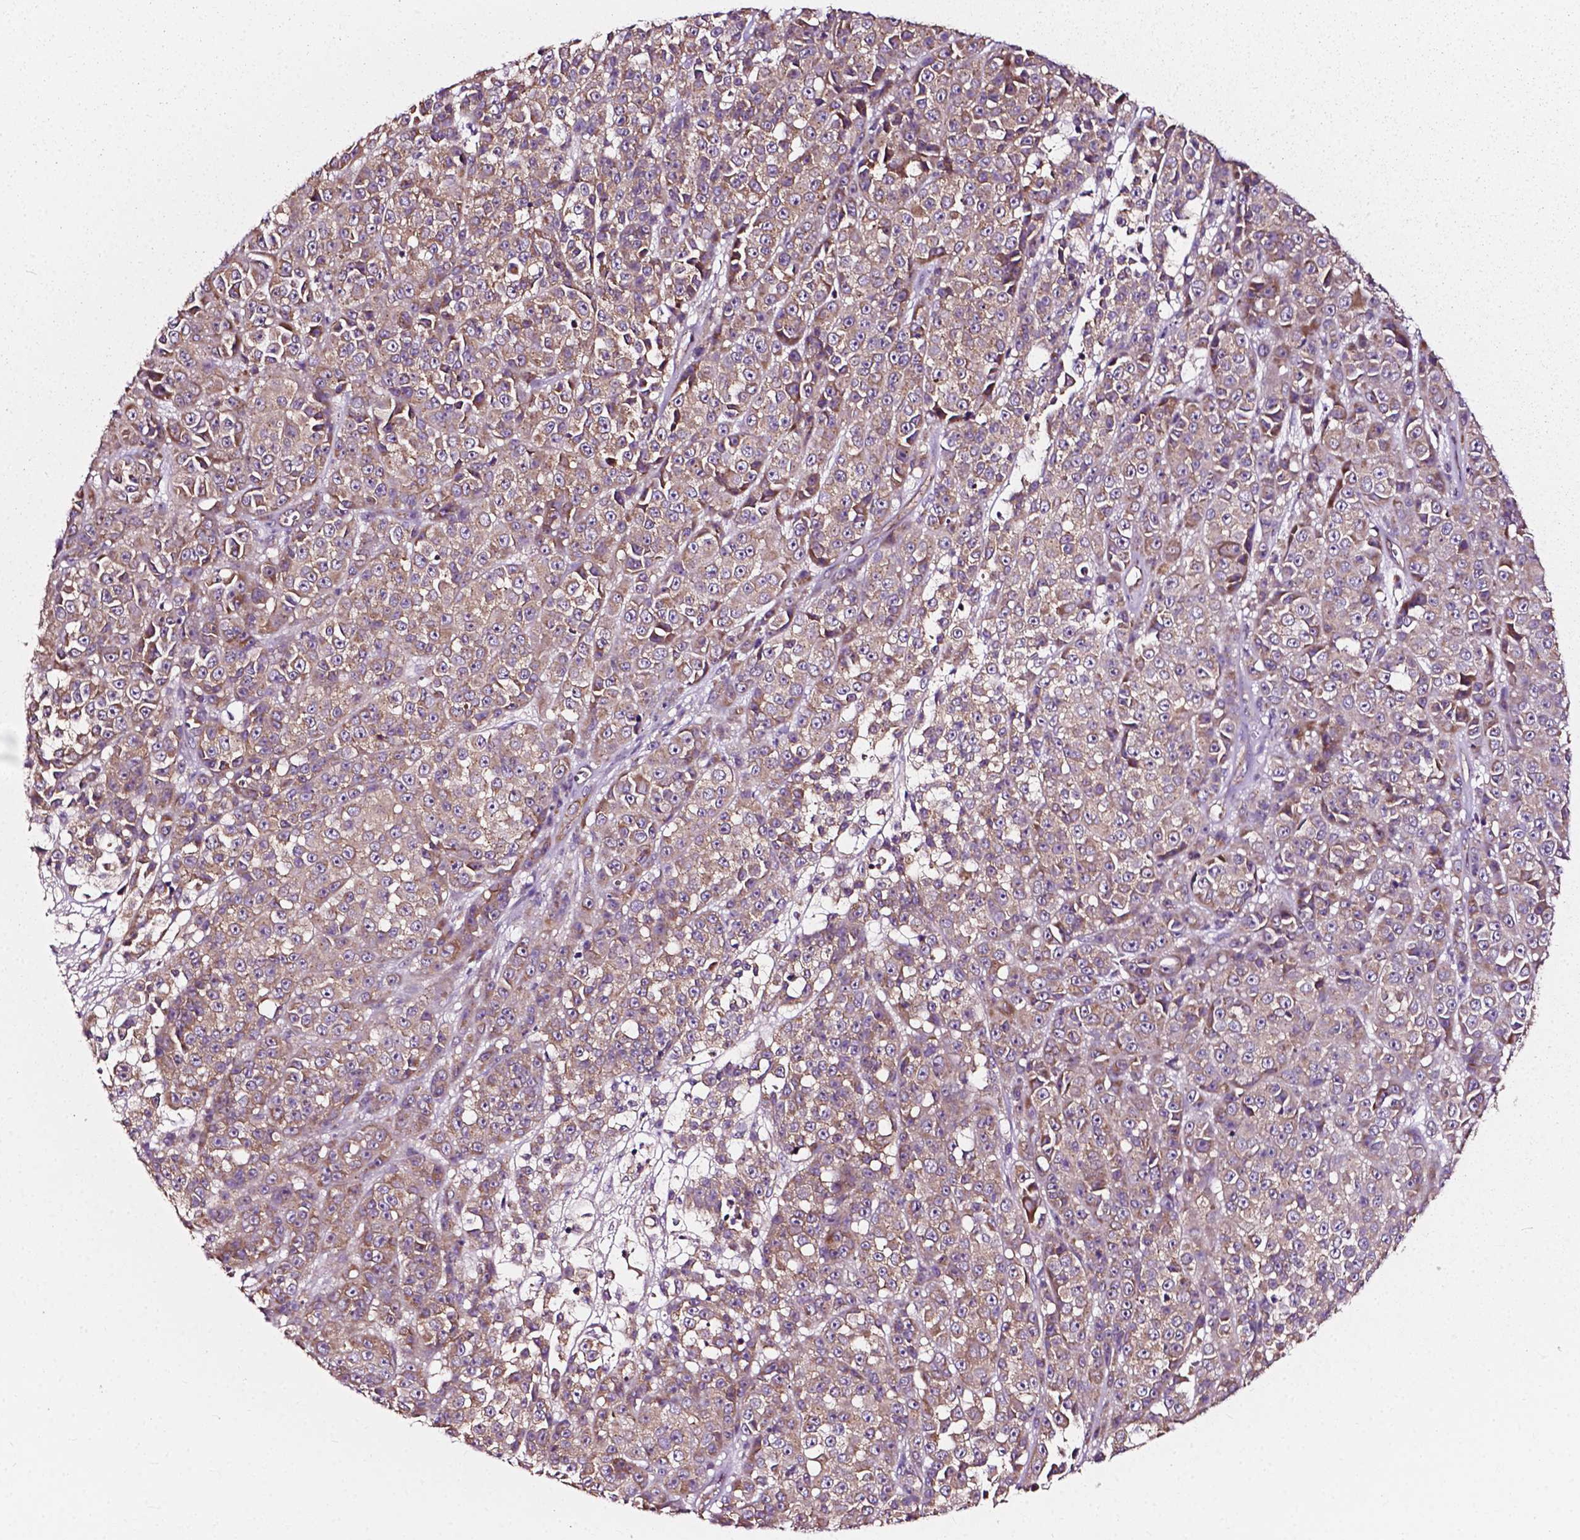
{"staining": {"intensity": "weak", "quantity": ">75%", "location": "cytoplasmic/membranous"}, "tissue": "melanoma", "cell_type": "Tumor cells", "image_type": "cancer", "snomed": [{"axis": "morphology", "description": "Malignant melanoma, NOS"}, {"axis": "topography", "description": "Skin"}, {"axis": "topography", "description": "Skin of back"}], "caption": "A low amount of weak cytoplasmic/membranous expression is appreciated in about >75% of tumor cells in malignant melanoma tissue.", "gene": "ATG16L1", "patient": {"sex": "male", "age": 91}}